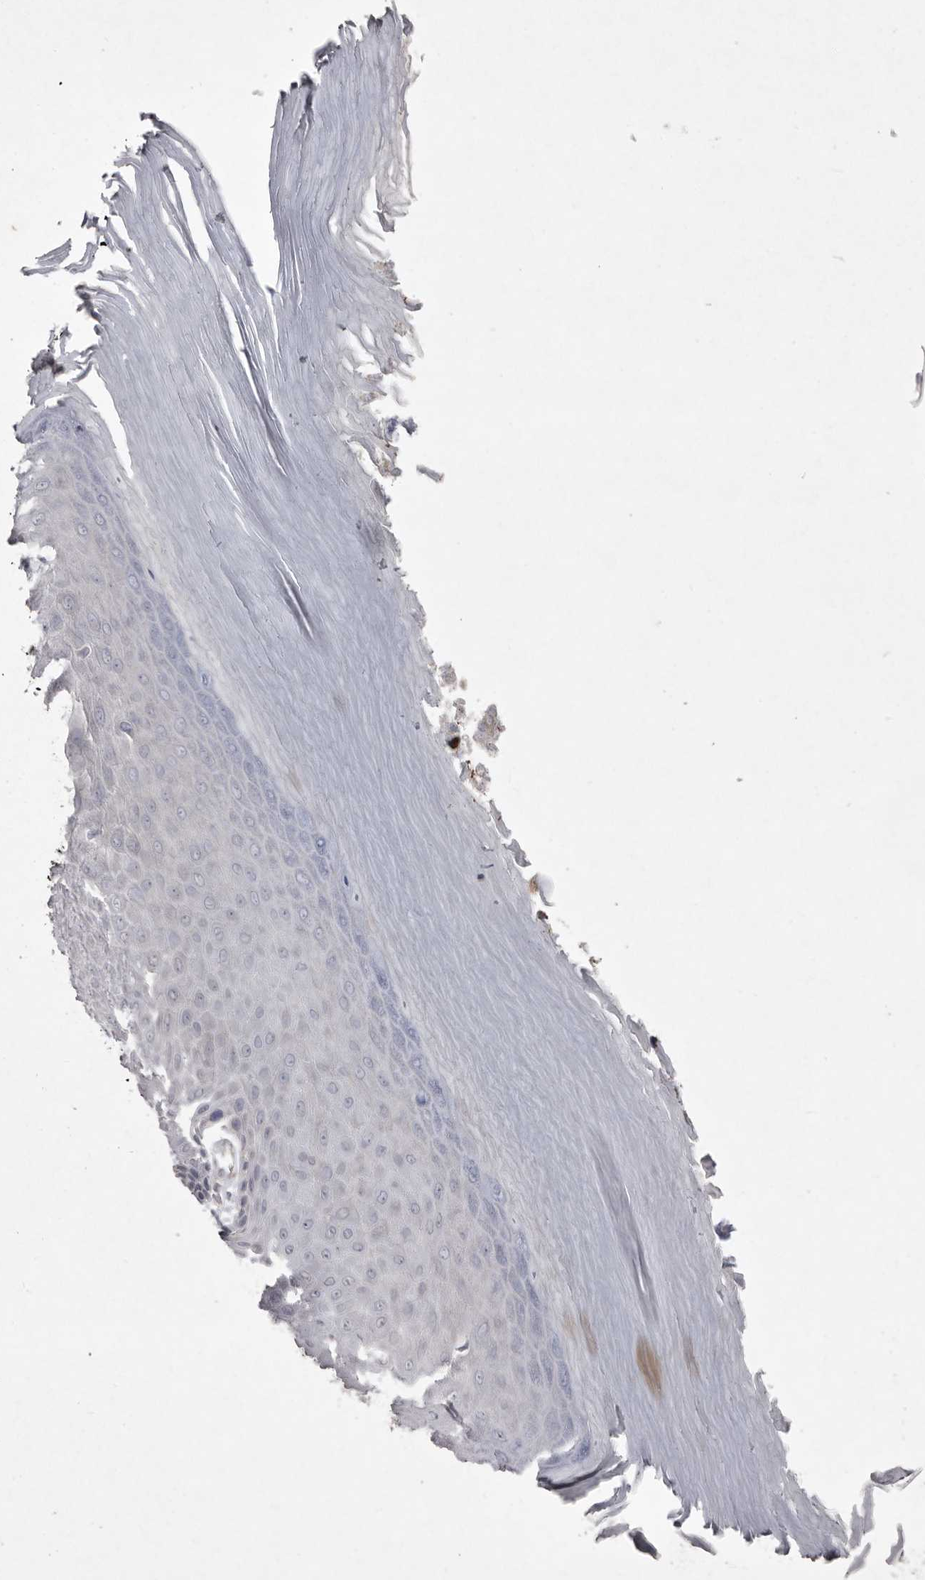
{"staining": {"intensity": "weak", "quantity": "<25%", "location": "cytoplasmic/membranous"}, "tissue": "melanoma", "cell_type": "Tumor cells", "image_type": "cancer", "snomed": [{"axis": "morphology", "description": "Malignant melanoma, NOS"}, {"axis": "topography", "description": "Skin"}], "caption": "Malignant melanoma stained for a protein using immunohistochemistry reveals no positivity tumor cells.", "gene": "P2RX6", "patient": {"sex": "female", "age": 73}}